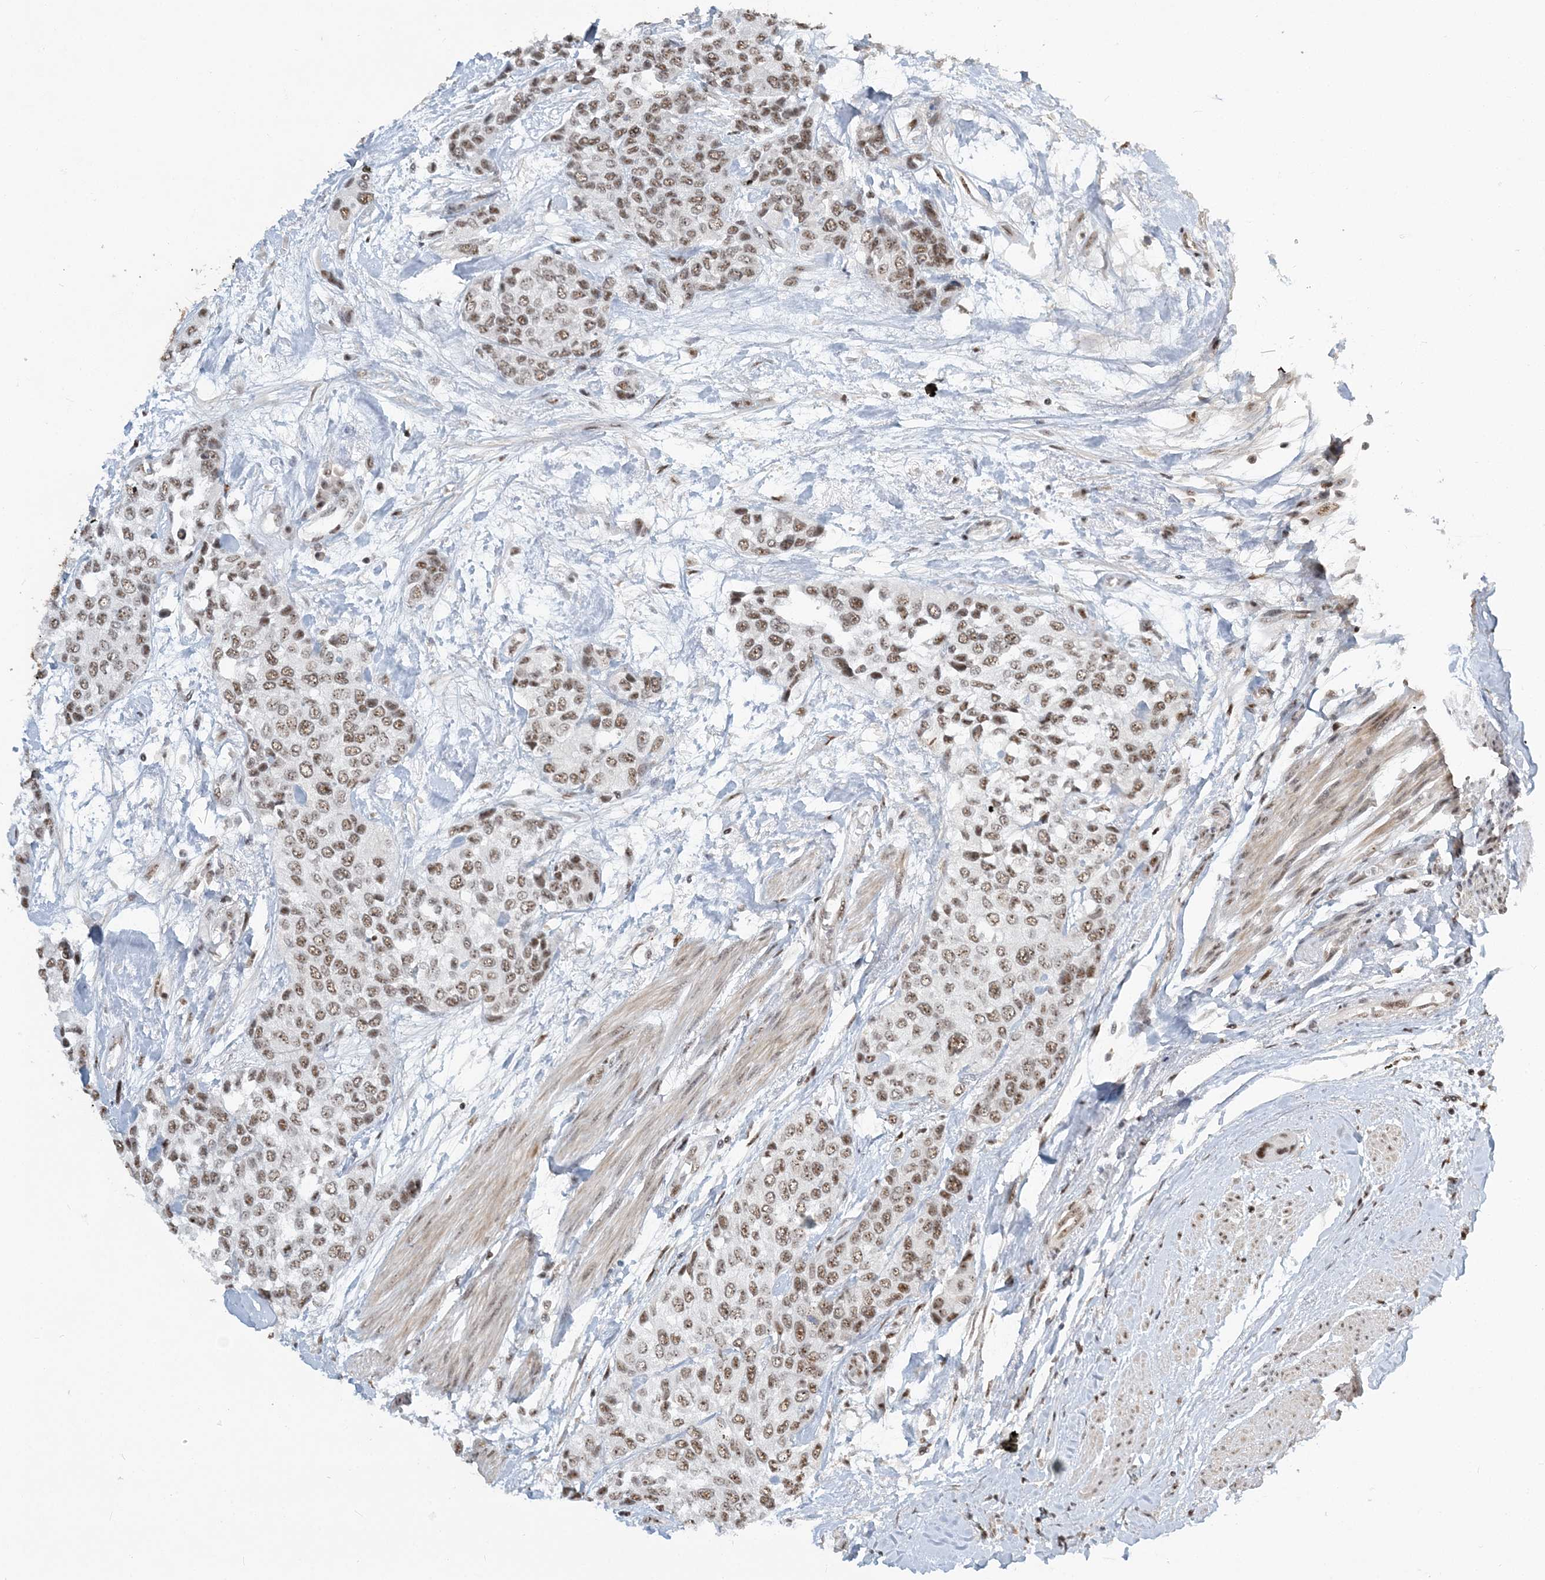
{"staining": {"intensity": "moderate", "quantity": ">75%", "location": "nuclear"}, "tissue": "urothelial cancer", "cell_type": "Tumor cells", "image_type": "cancer", "snomed": [{"axis": "morphology", "description": "Normal tissue, NOS"}, {"axis": "morphology", "description": "Urothelial carcinoma, High grade"}, {"axis": "topography", "description": "Vascular tissue"}, {"axis": "topography", "description": "Urinary bladder"}], "caption": "Human urothelial cancer stained for a protein (brown) displays moderate nuclear positive positivity in approximately >75% of tumor cells.", "gene": "PLRG1", "patient": {"sex": "female", "age": 56}}